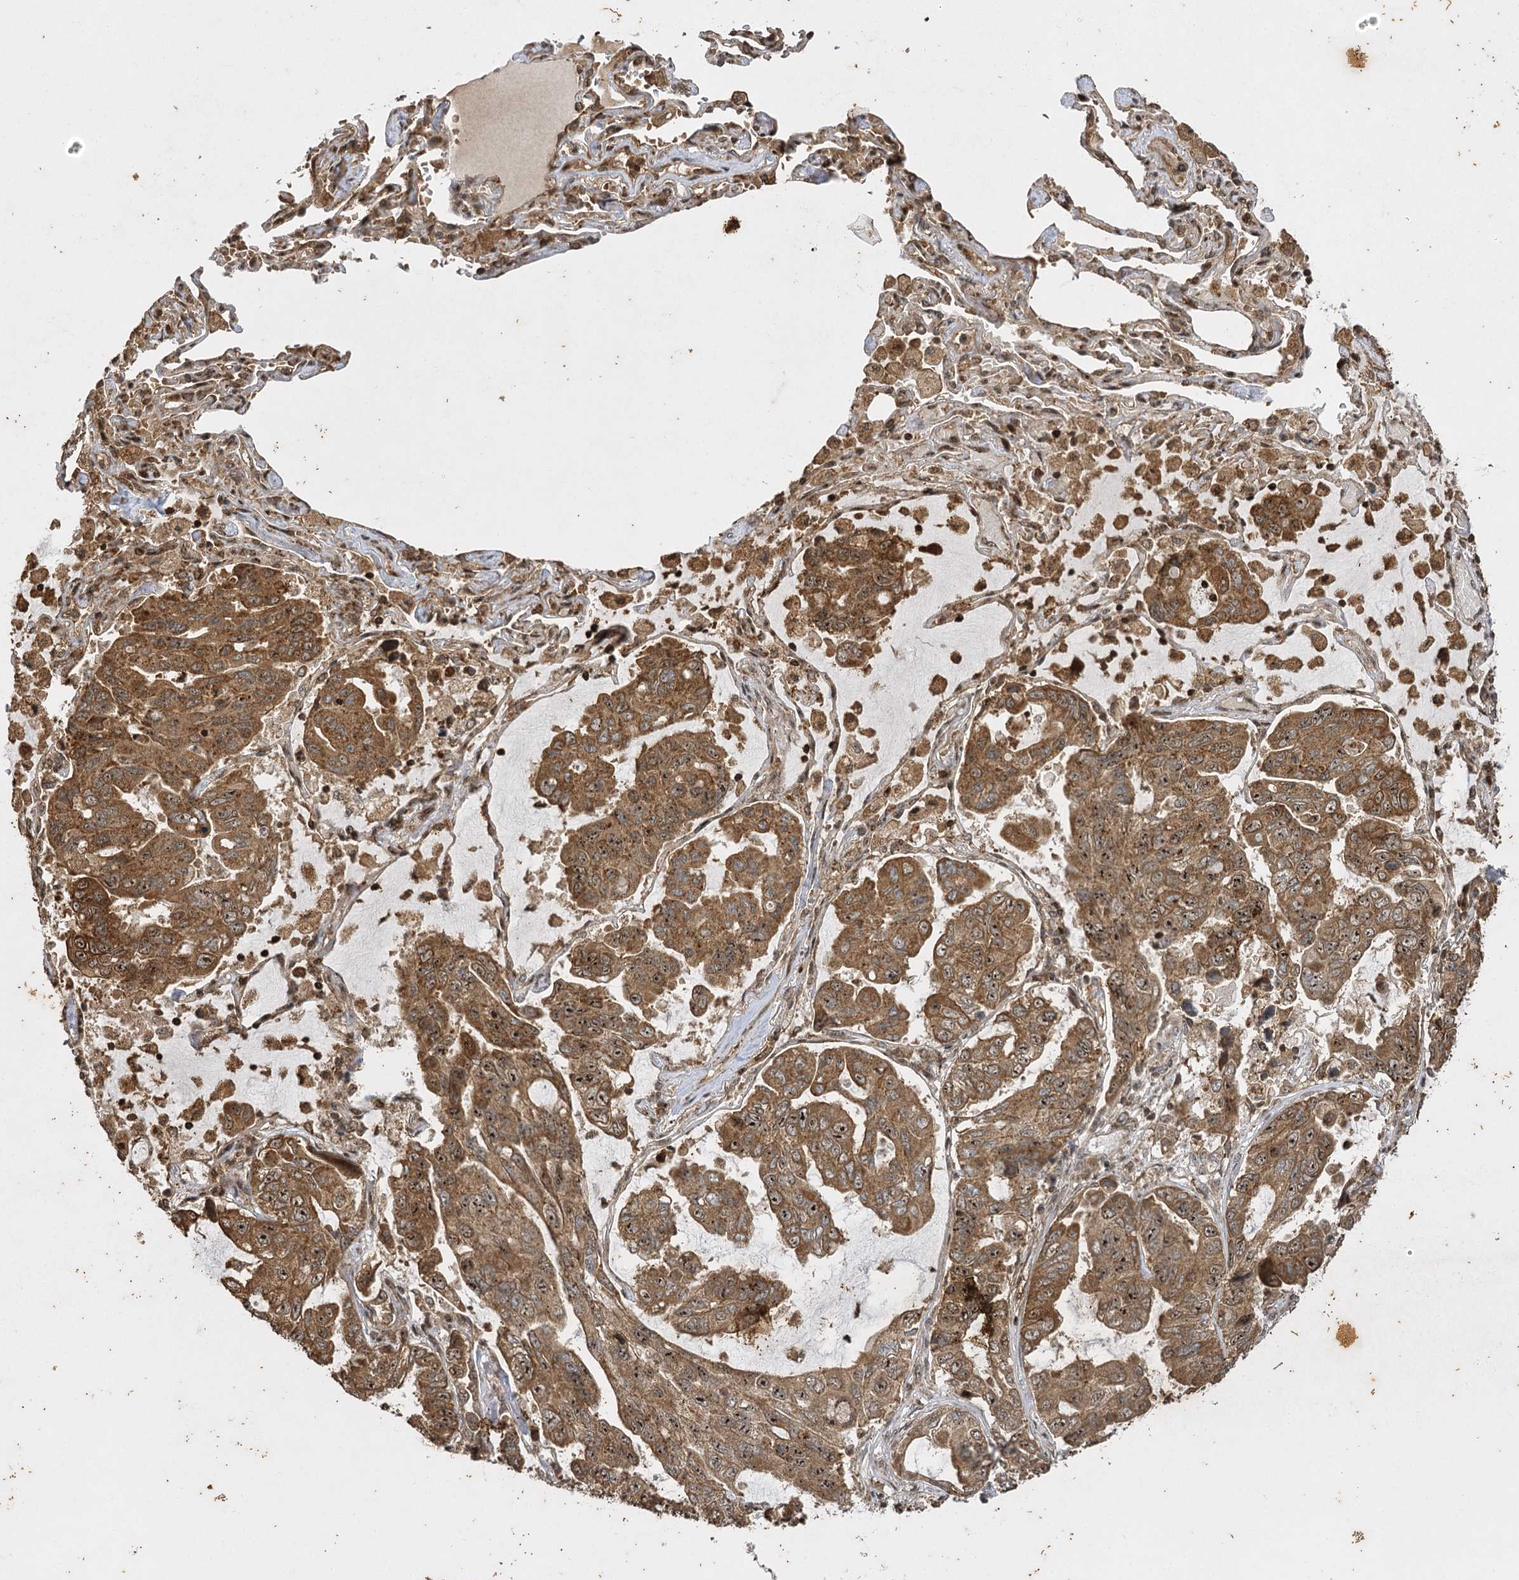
{"staining": {"intensity": "moderate", "quantity": ">75%", "location": "cytoplasmic/membranous,nuclear"}, "tissue": "lung cancer", "cell_type": "Tumor cells", "image_type": "cancer", "snomed": [{"axis": "morphology", "description": "Adenocarcinoma, NOS"}, {"axis": "topography", "description": "Lung"}], "caption": "A high-resolution micrograph shows immunohistochemistry (IHC) staining of lung adenocarcinoma, which shows moderate cytoplasmic/membranous and nuclear staining in about >75% of tumor cells.", "gene": "IL11RA", "patient": {"sex": "male", "age": 64}}